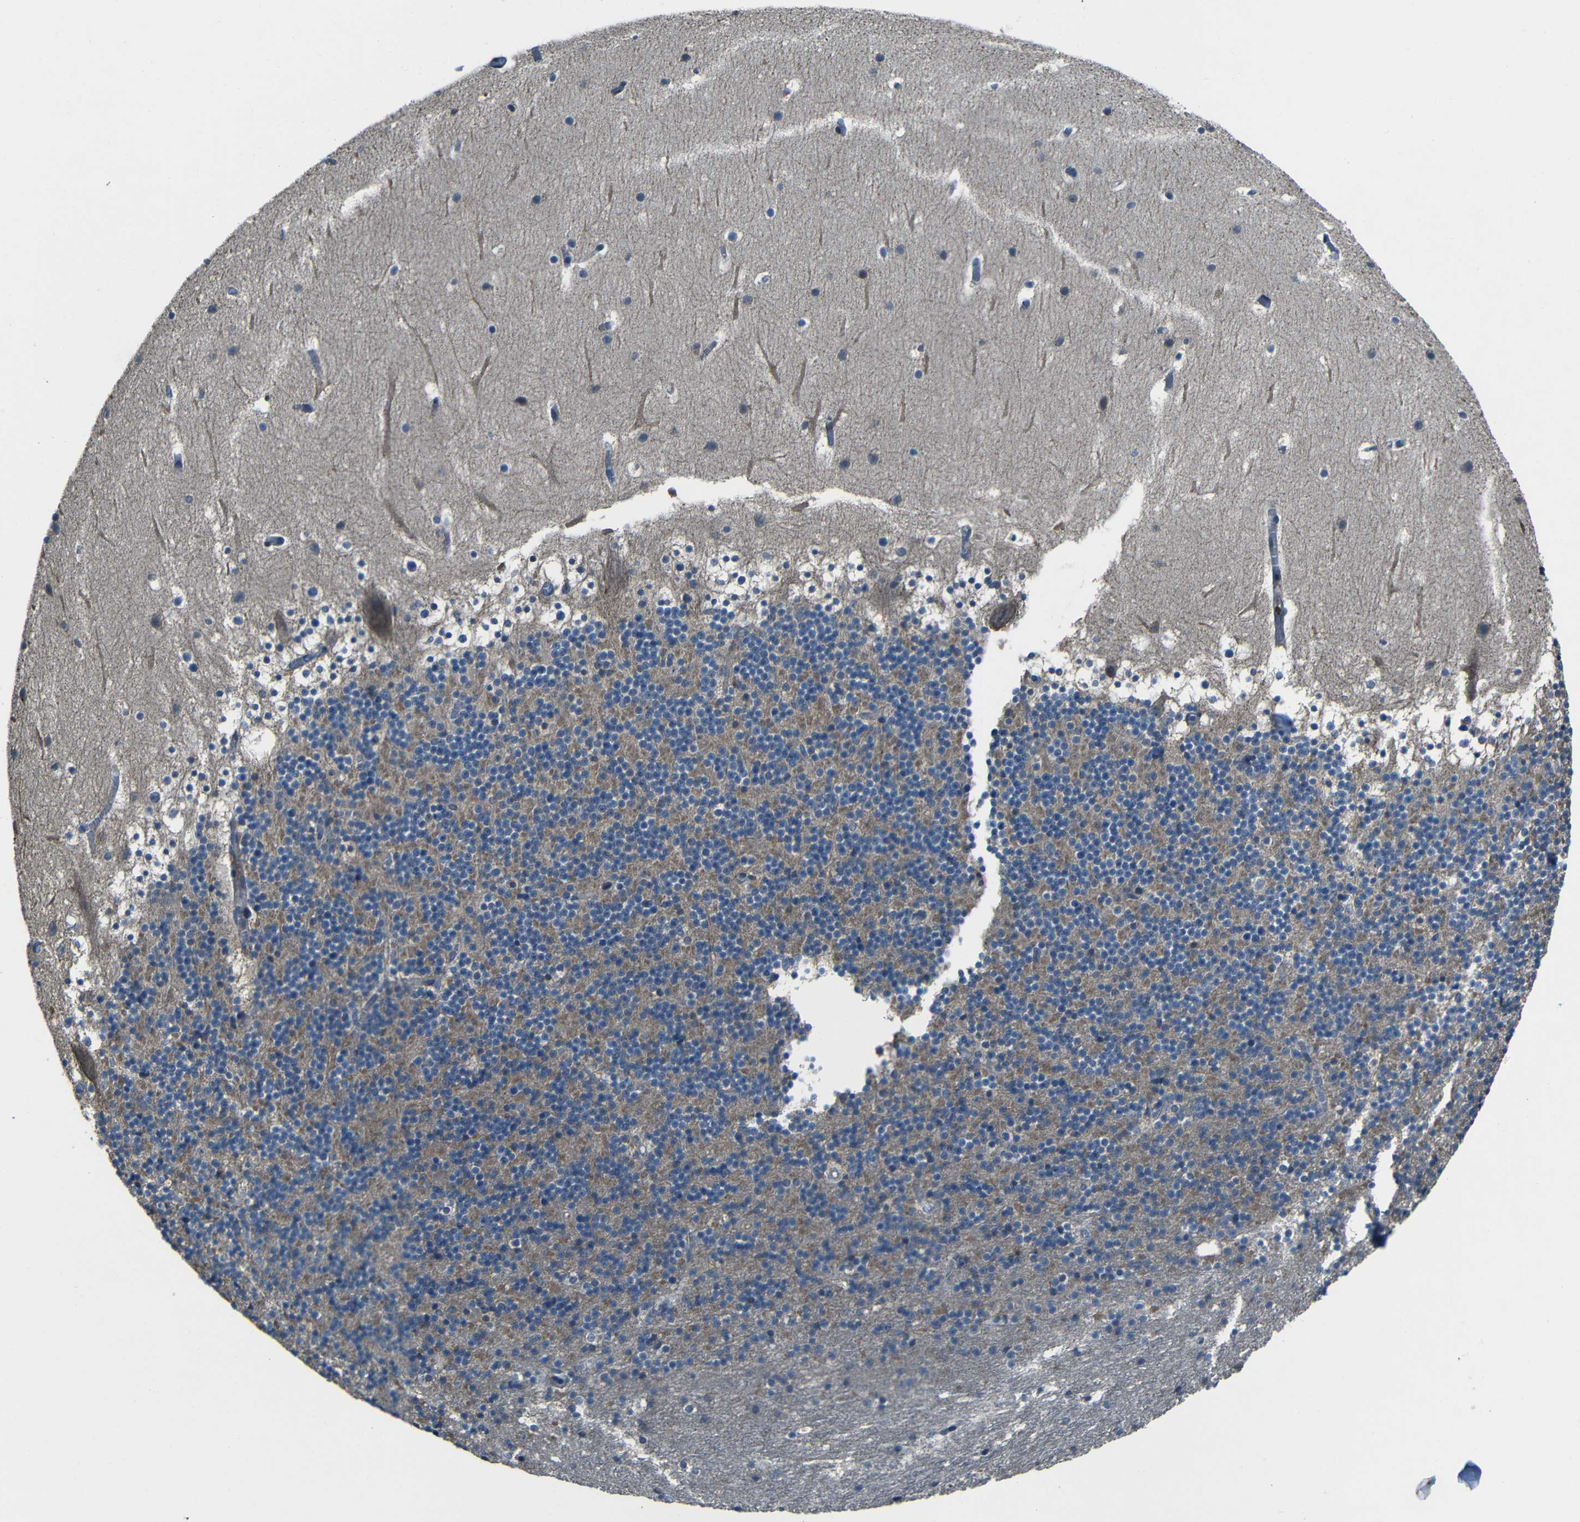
{"staining": {"intensity": "weak", "quantity": "25%-75%", "location": "cytoplasmic/membranous"}, "tissue": "cerebellum", "cell_type": "Cells in granular layer", "image_type": "normal", "snomed": [{"axis": "morphology", "description": "Normal tissue, NOS"}, {"axis": "topography", "description": "Cerebellum"}], "caption": "DAB immunohistochemical staining of normal cerebellum displays weak cytoplasmic/membranous protein positivity in about 25%-75% of cells in granular layer. (DAB (3,3'-diaminobenzidine) IHC with brightfield microscopy, high magnification).", "gene": "SLA", "patient": {"sex": "male", "age": 45}}